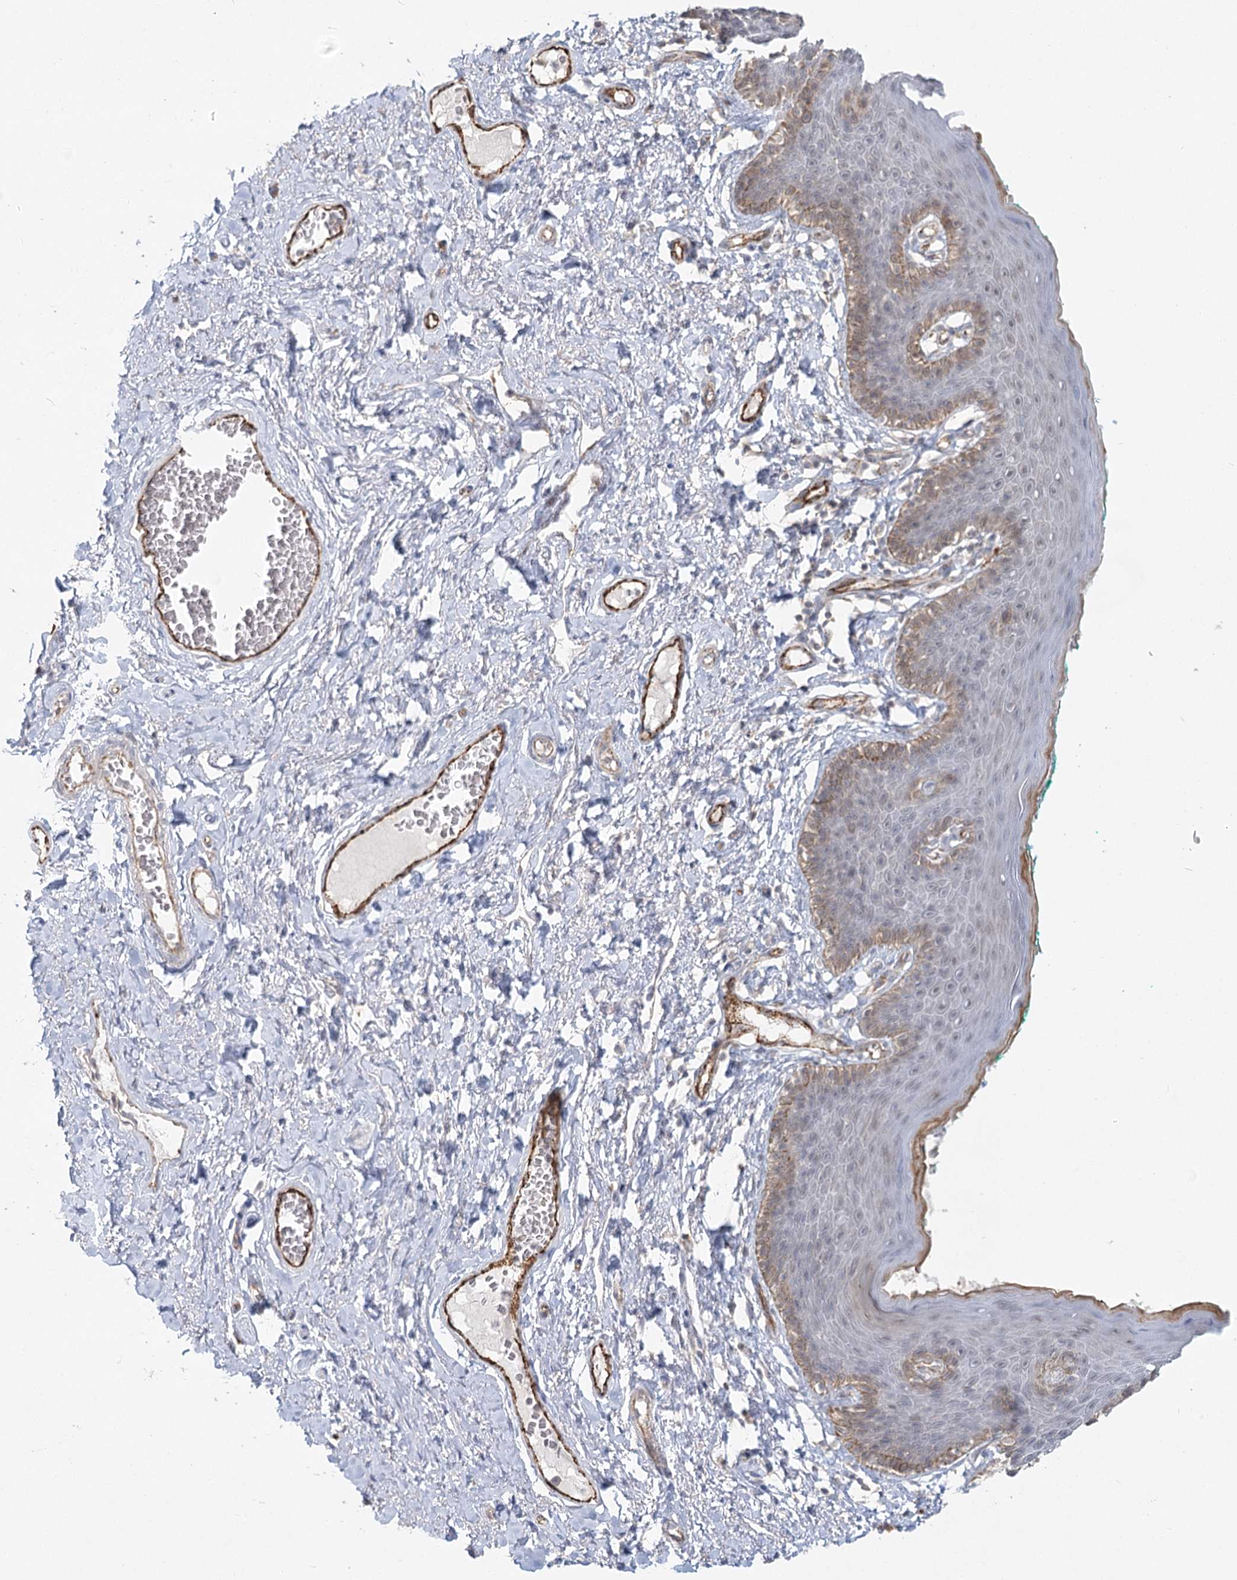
{"staining": {"intensity": "weak", "quantity": "25%-75%", "location": "cytoplasmic/membranous"}, "tissue": "skin", "cell_type": "Epidermal cells", "image_type": "normal", "snomed": [{"axis": "morphology", "description": "Normal tissue, NOS"}, {"axis": "topography", "description": "Vulva"}], "caption": "A high-resolution micrograph shows IHC staining of normal skin, which demonstrates weak cytoplasmic/membranous expression in about 25%-75% of epidermal cells.", "gene": "KBTBD4", "patient": {"sex": "female", "age": 66}}